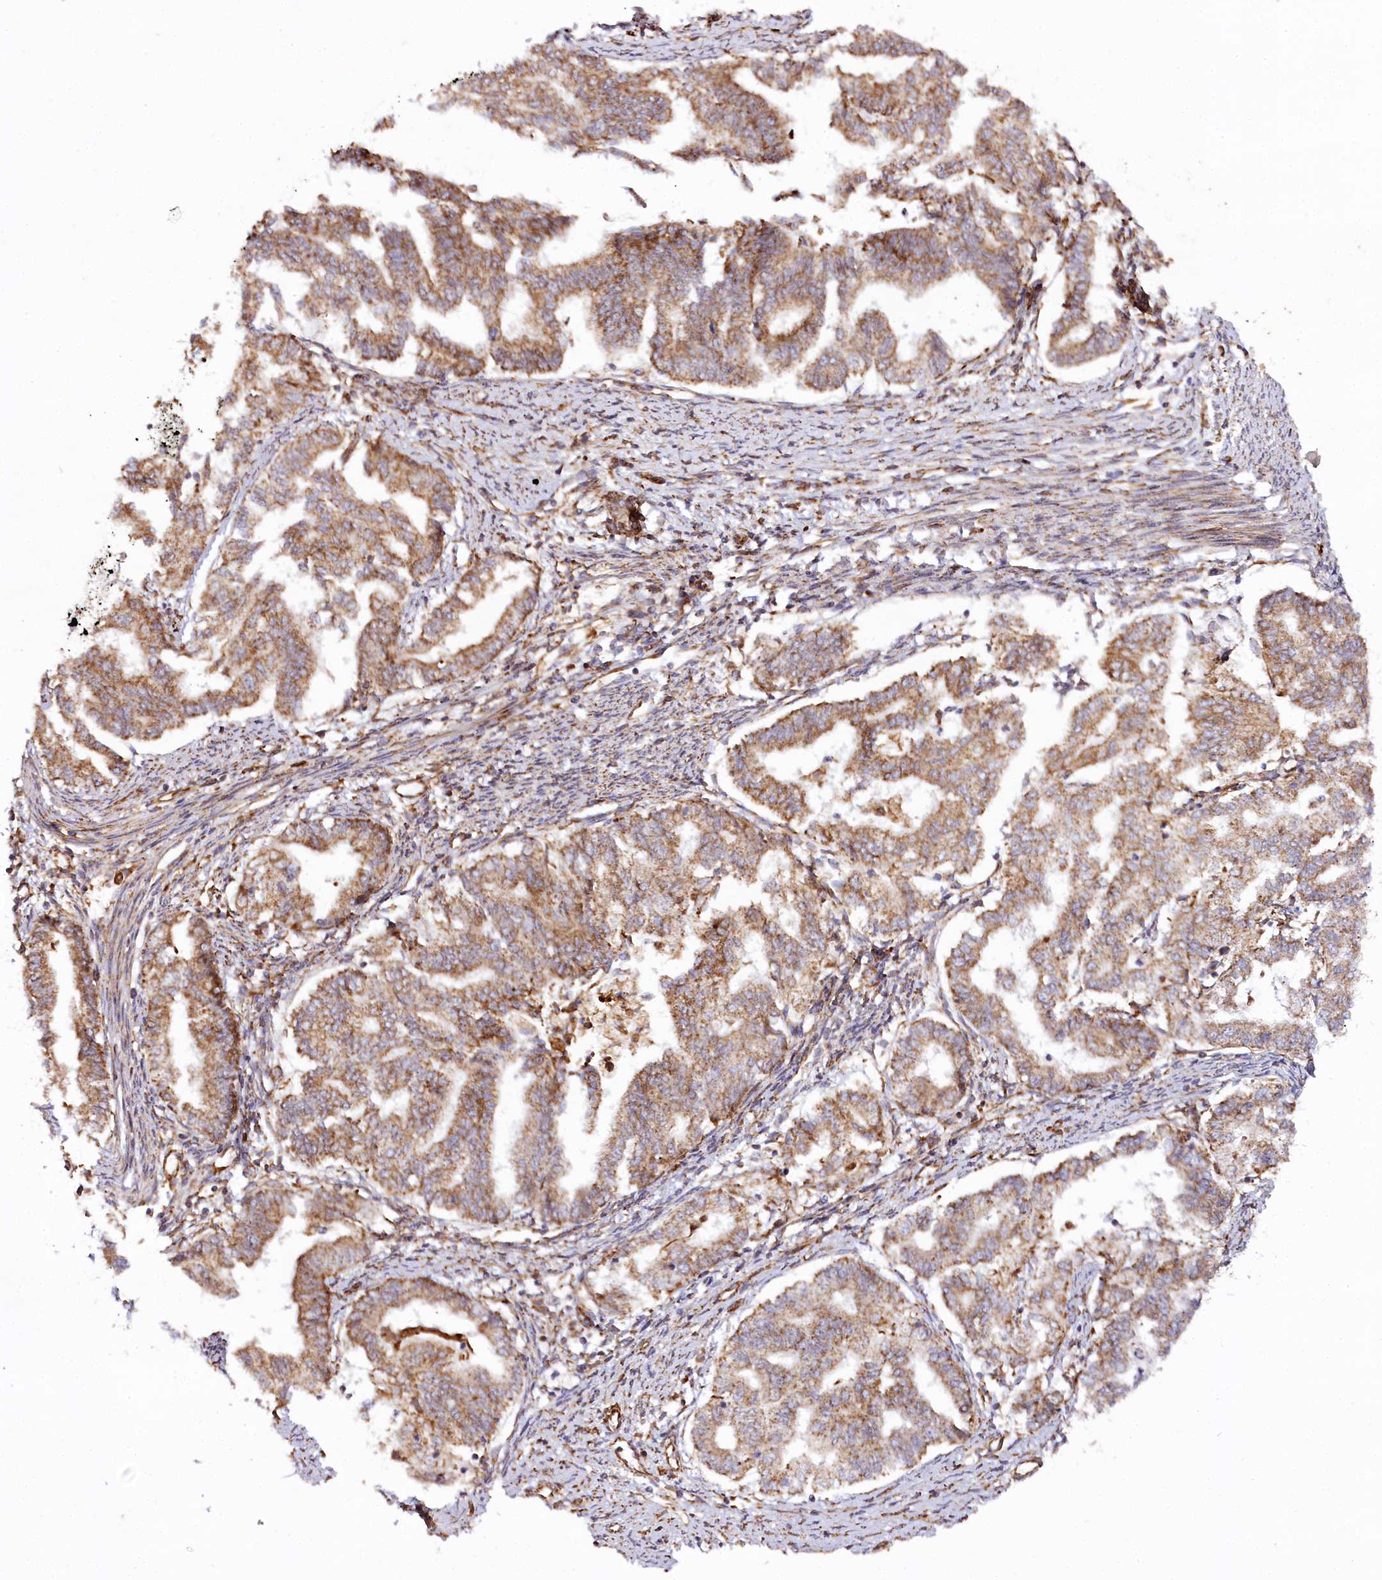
{"staining": {"intensity": "moderate", "quantity": ">75%", "location": "cytoplasmic/membranous"}, "tissue": "endometrial cancer", "cell_type": "Tumor cells", "image_type": "cancer", "snomed": [{"axis": "morphology", "description": "Adenocarcinoma, NOS"}, {"axis": "topography", "description": "Endometrium"}], "caption": "Approximately >75% of tumor cells in human endometrial cancer exhibit moderate cytoplasmic/membranous protein positivity as visualized by brown immunohistochemical staining.", "gene": "THUMPD3", "patient": {"sex": "female", "age": 79}}